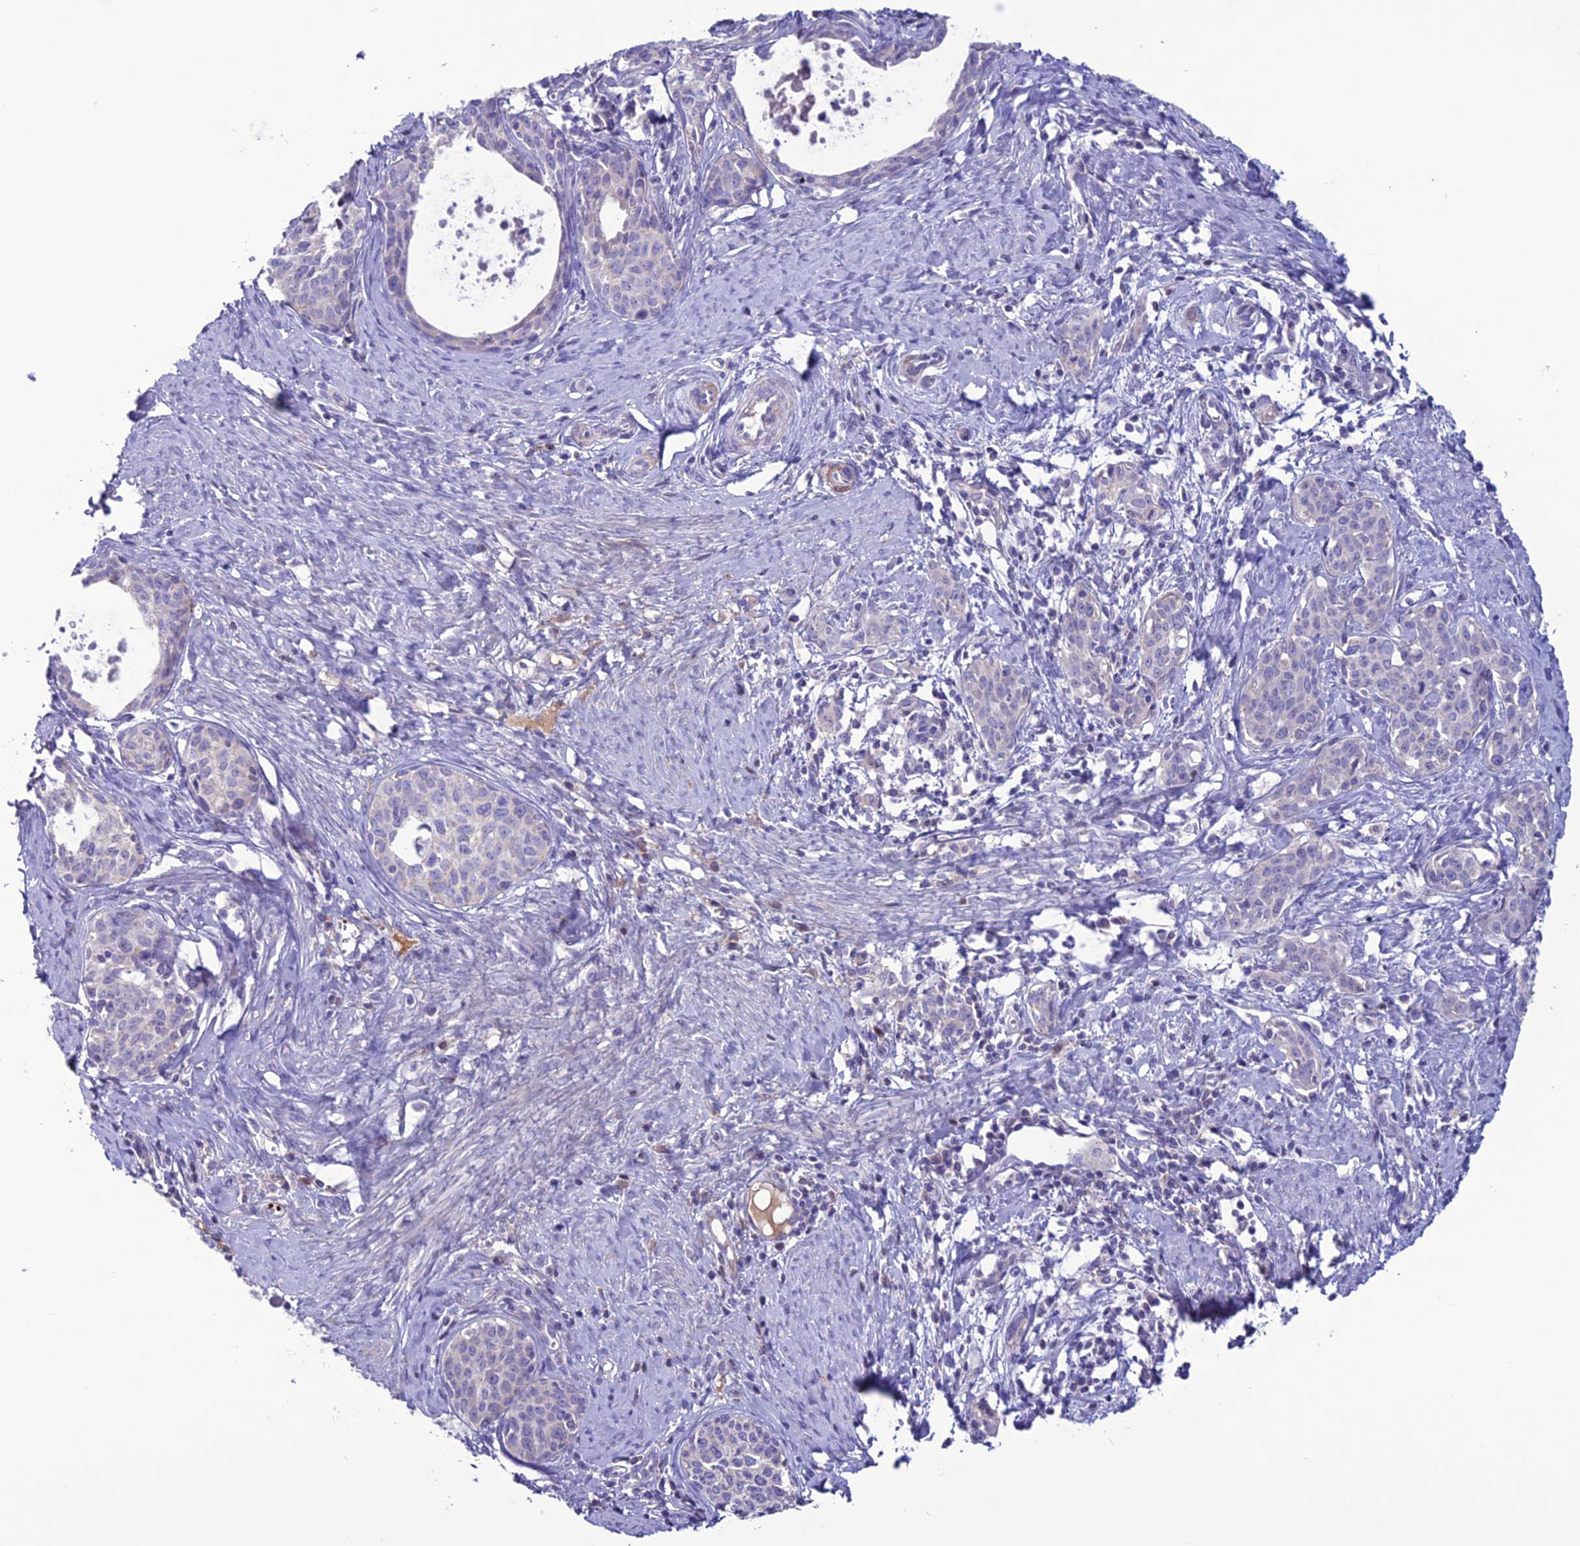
{"staining": {"intensity": "negative", "quantity": "none", "location": "none"}, "tissue": "cervical cancer", "cell_type": "Tumor cells", "image_type": "cancer", "snomed": [{"axis": "morphology", "description": "Squamous cell carcinoma, NOS"}, {"axis": "topography", "description": "Cervix"}], "caption": "Tumor cells show no significant staining in cervical squamous cell carcinoma.", "gene": "C21orf140", "patient": {"sex": "female", "age": 52}}